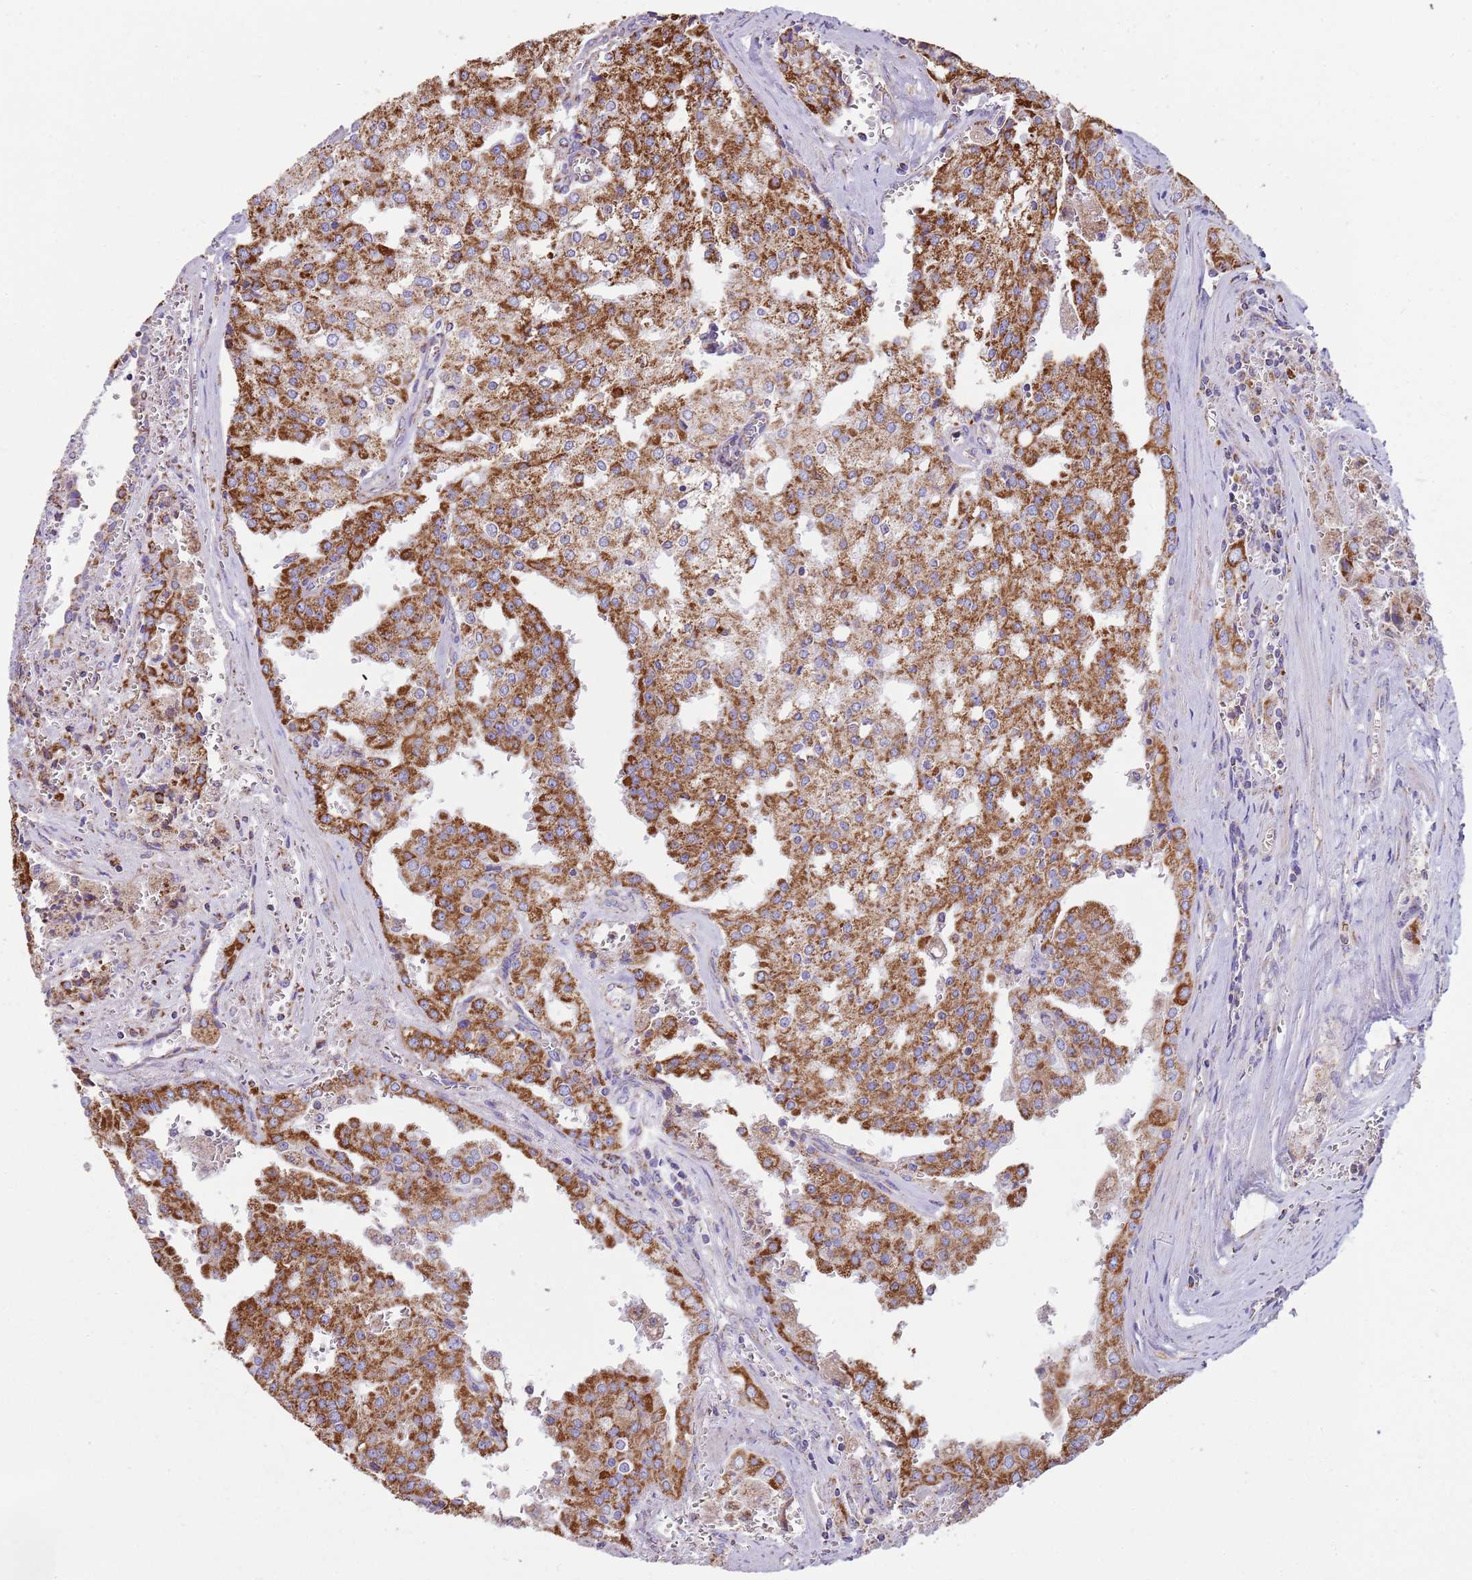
{"staining": {"intensity": "strong", "quantity": ">75%", "location": "cytoplasmic/membranous"}, "tissue": "prostate cancer", "cell_type": "Tumor cells", "image_type": "cancer", "snomed": [{"axis": "morphology", "description": "Adenocarcinoma, High grade"}, {"axis": "topography", "description": "Prostate"}], "caption": "Tumor cells reveal high levels of strong cytoplasmic/membranous staining in approximately >75% of cells in human adenocarcinoma (high-grade) (prostate). (DAB IHC, brown staining for protein, blue staining for nuclei).", "gene": "TTLL1", "patient": {"sex": "male", "age": 68}}